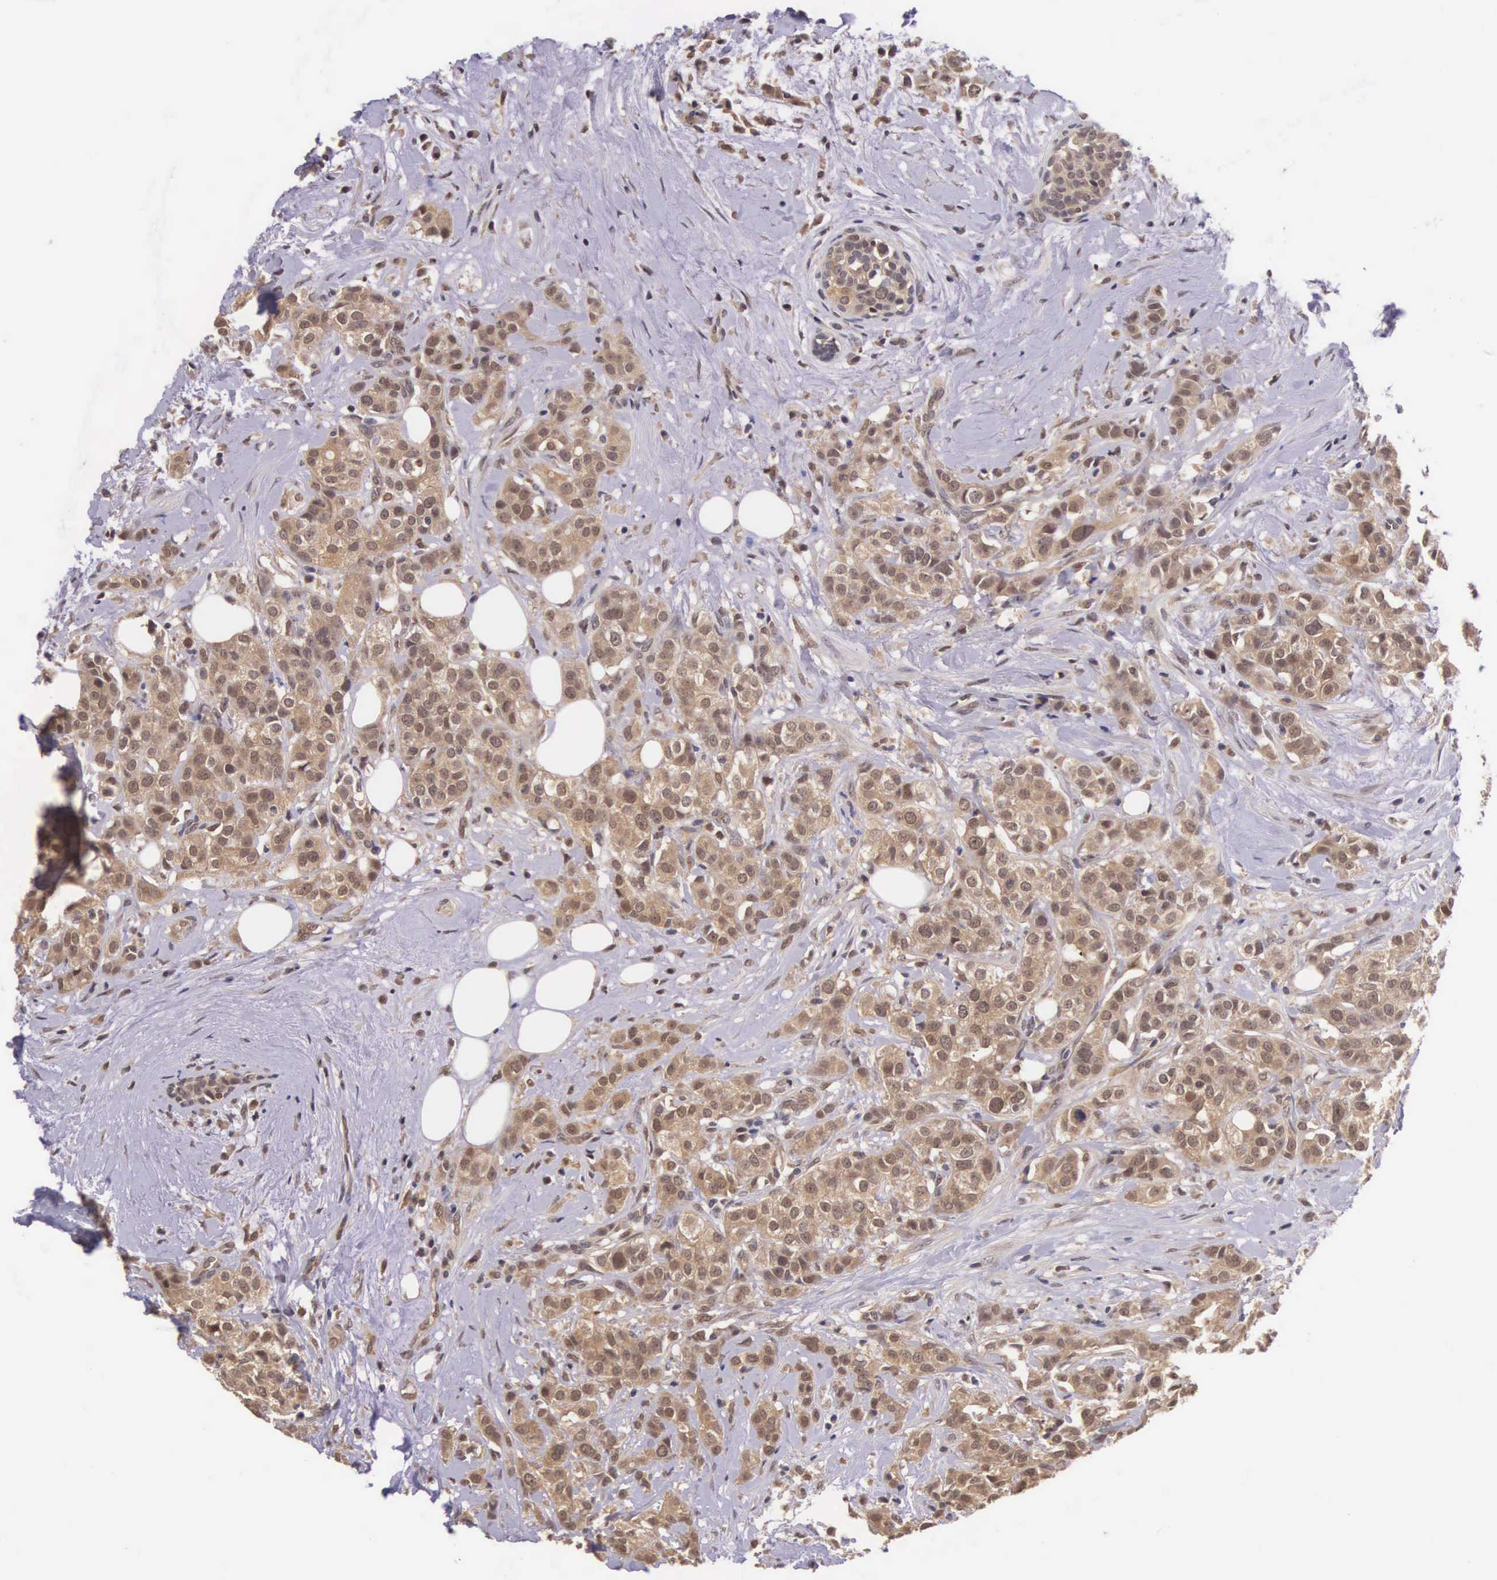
{"staining": {"intensity": "moderate", "quantity": ">75%", "location": "cytoplasmic/membranous"}, "tissue": "breast cancer", "cell_type": "Tumor cells", "image_type": "cancer", "snomed": [{"axis": "morphology", "description": "Duct carcinoma"}, {"axis": "topography", "description": "Breast"}], "caption": "Tumor cells show medium levels of moderate cytoplasmic/membranous expression in about >75% of cells in intraductal carcinoma (breast).", "gene": "VASH1", "patient": {"sex": "female", "age": 55}}